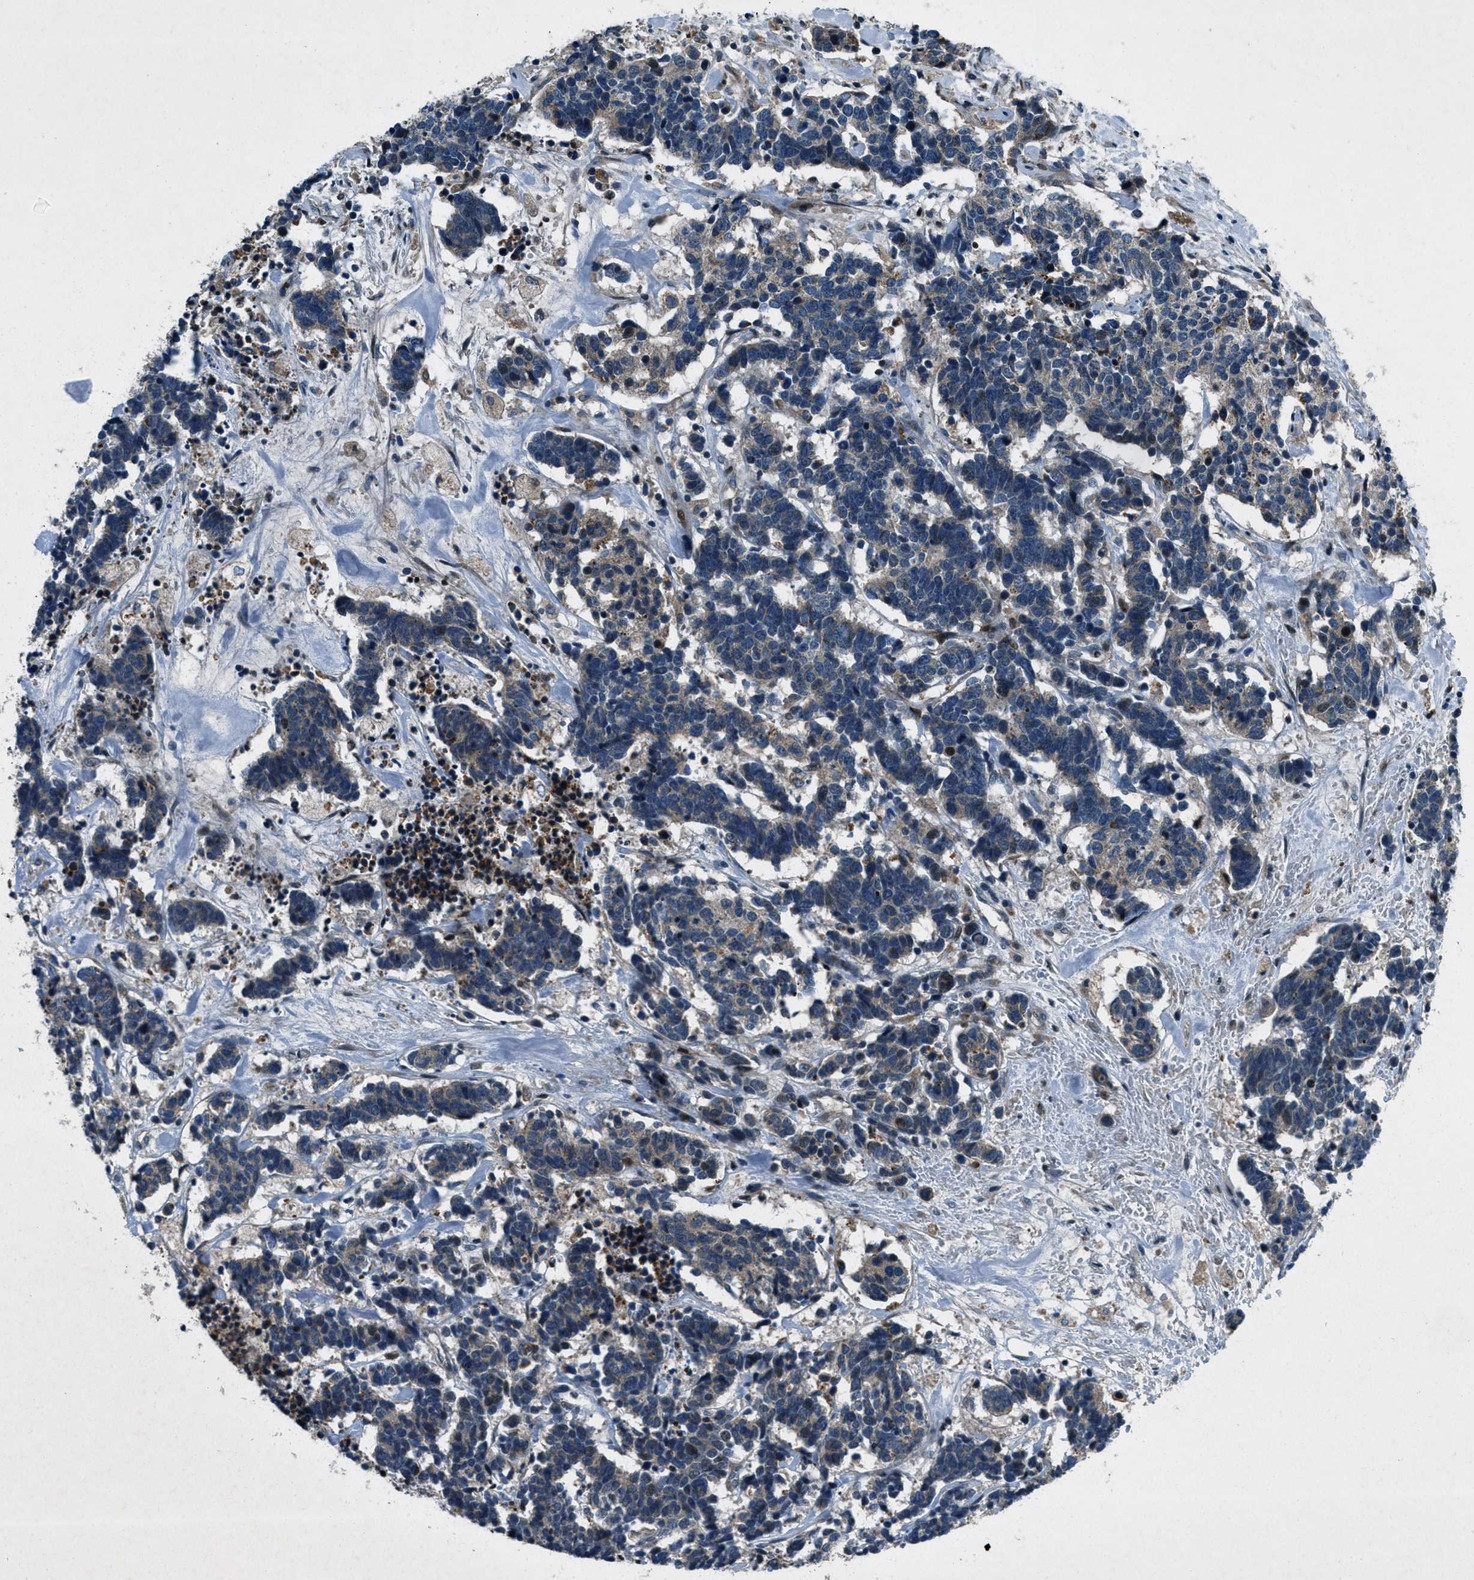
{"staining": {"intensity": "weak", "quantity": "25%-75%", "location": "cytoplasmic/membranous"}, "tissue": "carcinoid", "cell_type": "Tumor cells", "image_type": "cancer", "snomed": [{"axis": "morphology", "description": "Carcinoma, NOS"}, {"axis": "morphology", "description": "Carcinoid, malignant, NOS"}, {"axis": "topography", "description": "Urinary bladder"}], "caption": "Immunohistochemistry (IHC) micrograph of human carcinoid stained for a protein (brown), which reveals low levels of weak cytoplasmic/membranous positivity in about 25%-75% of tumor cells.", "gene": "CLEC2D", "patient": {"sex": "male", "age": 57}}